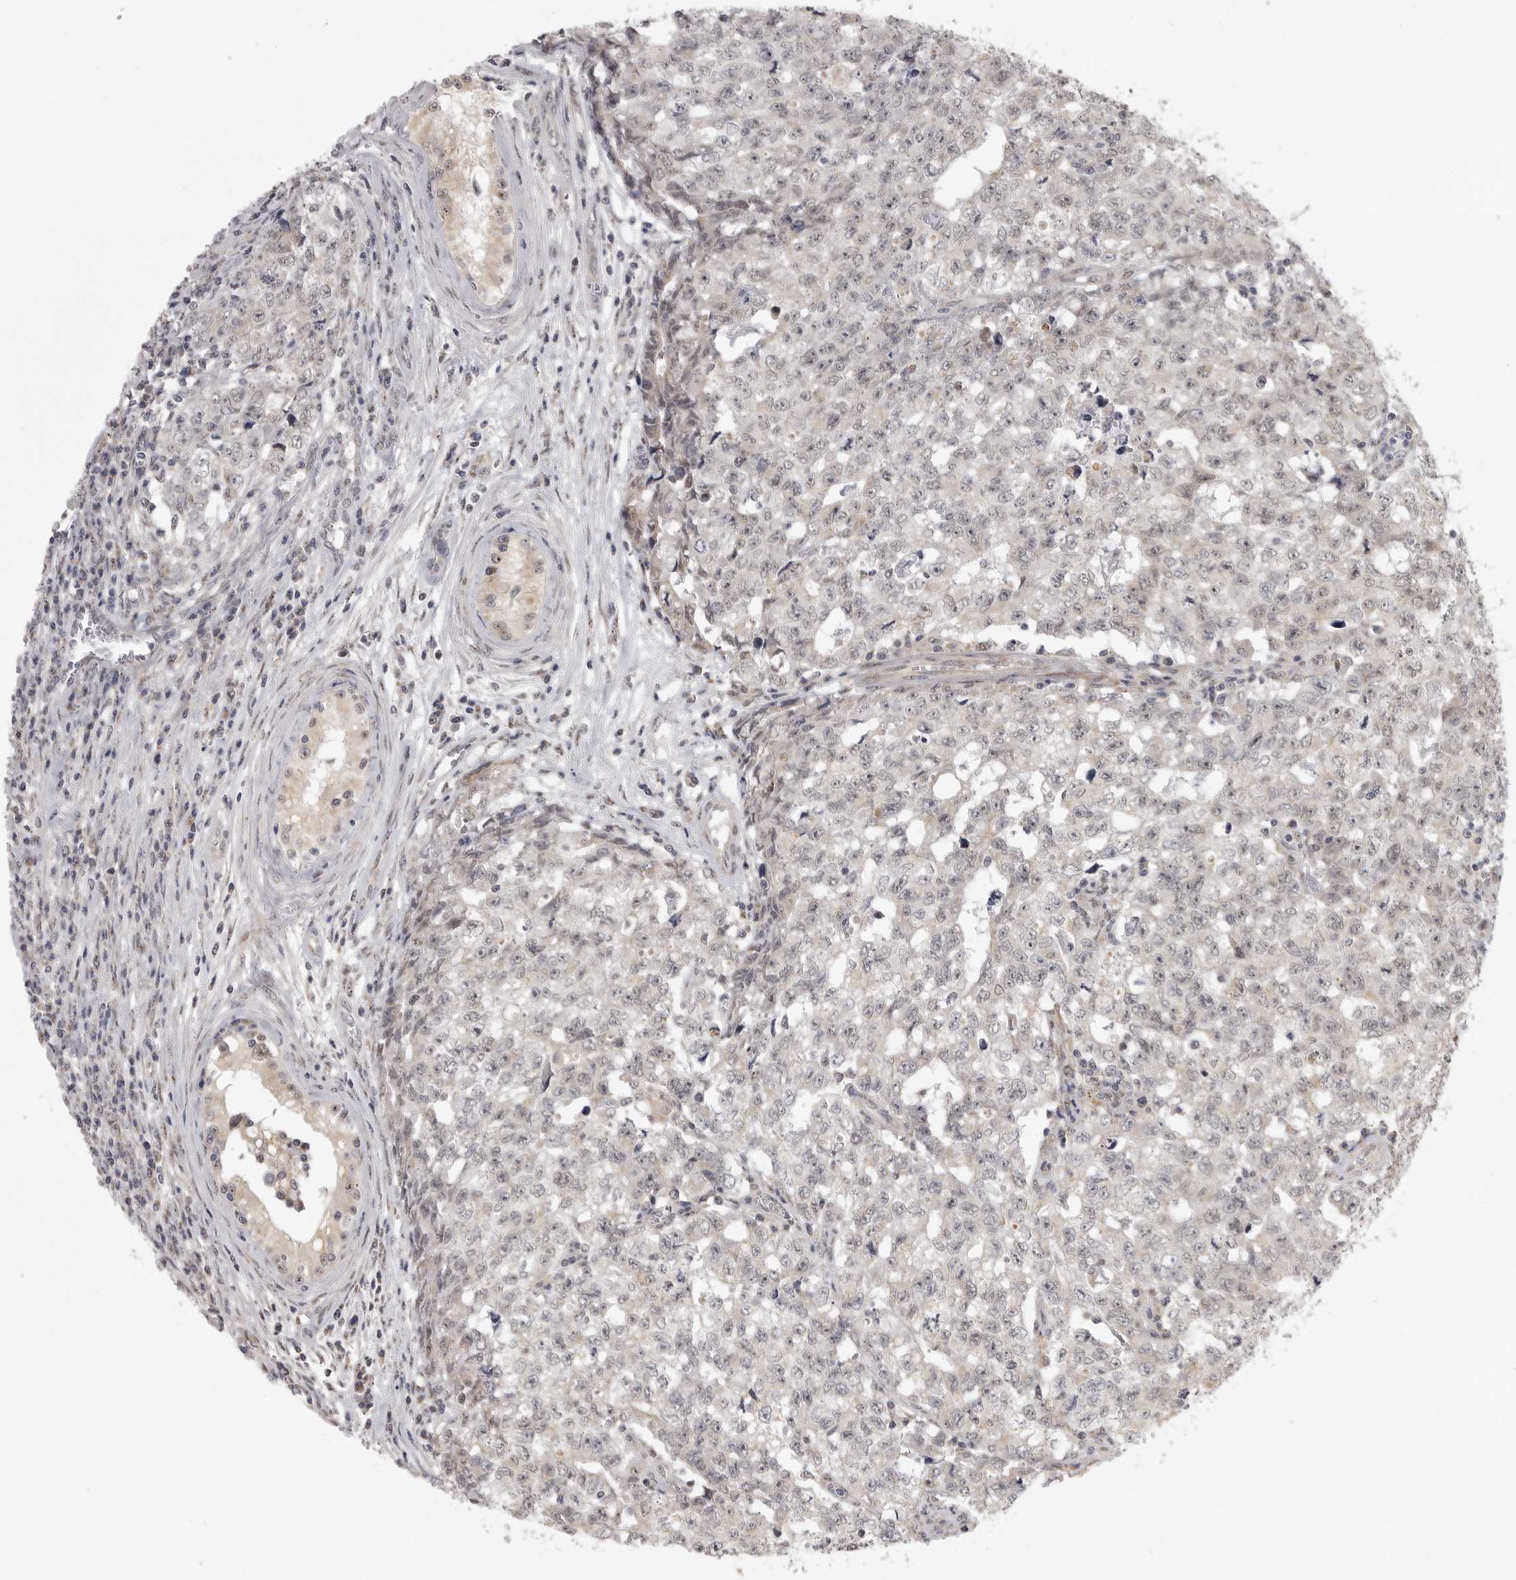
{"staining": {"intensity": "negative", "quantity": "none", "location": "none"}, "tissue": "testis cancer", "cell_type": "Tumor cells", "image_type": "cancer", "snomed": [{"axis": "morphology", "description": "Carcinoma, Embryonal, NOS"}, {"axis": "topography", "description": "Testis"}], "caption": "Testis cancer (embryonal carcinoma) was stained to show a protein in brown. There is no significant expression in tumor cells.", "gene": "POLE2", "patient": {"sex": "male", "age": 28}}